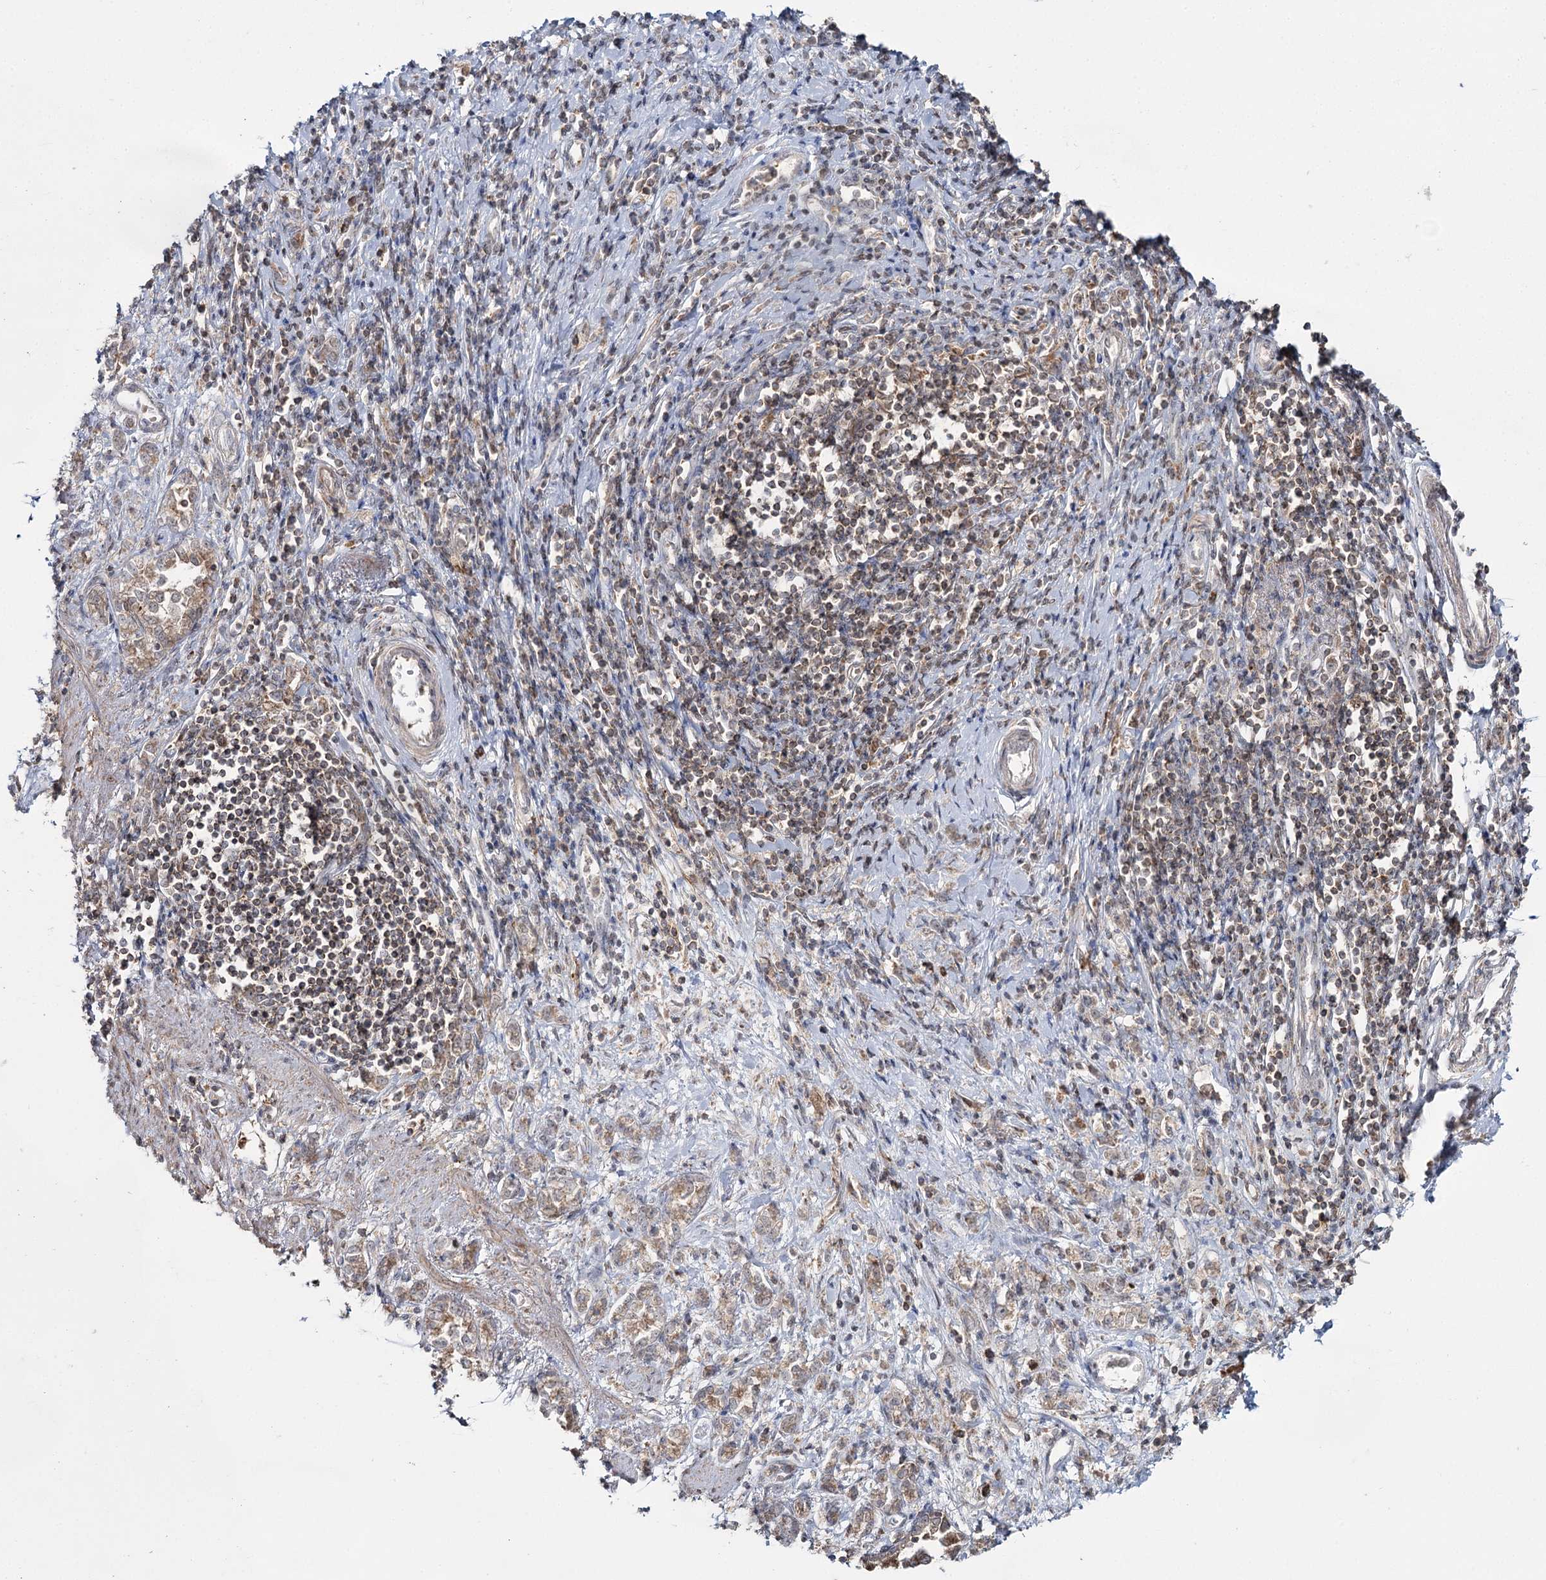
{"staining": {"intensity": "moderate", "quantity": ">75%", "location": "cytoplasmic/membranous"}, "tissue": "stomach cancer", "cell_type": "Tumor cells", "image_type": "cancer", "snomed": [{"axis": "morphology", "description": "Adenocarcinoma, NOS"}, {"axis": "topography", "description": "Stomach"}], "caption": "IHC micrograph of human stomach cancer stained for a protein (brown), which displays medium levels of moderate cytoplasmic/membranous expression in about >75% of tumor cells.", "gene": "WDR44", "patient": {"sex": "female", "age": 76}}